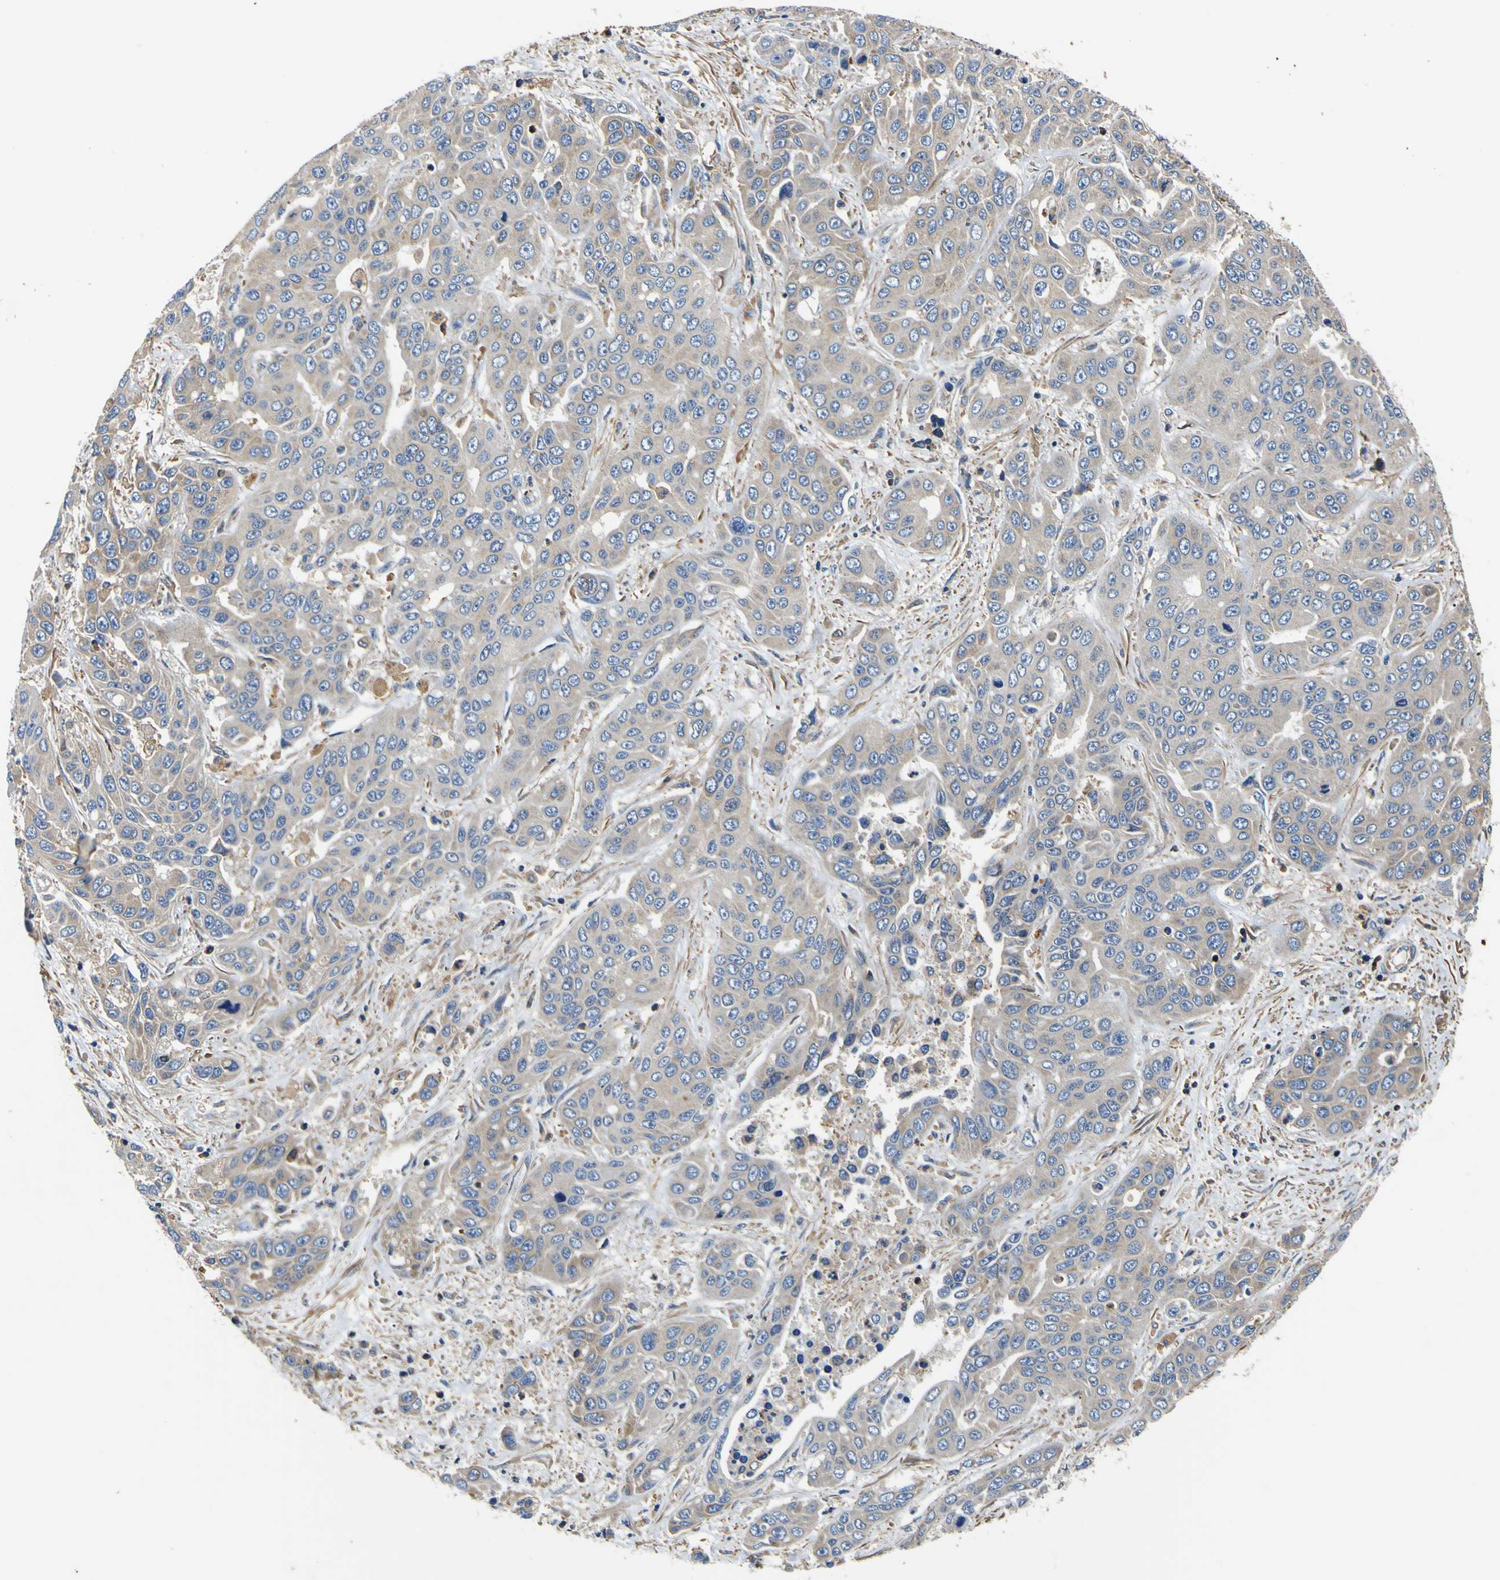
{"staining": {"intensity": "weak", "quantity": ">75%", "location": "cytoplasmic/membranous"}, "tissue": "liver cancer", "cell_type": "Tumor cells", "image_type": "cancer", "snomed": [{"axis": "morphology", "description": "Cholangiocarcinoma"}, {"axis": "topography", "description": "Liver"}], "caption": "Tumor cells reveal weak cytoplasmic/membranous staining in approximately >75% of cells in liver cancer (cholangiocarcinoma).", "gene": "CNR2", "patient": {"sex": "female", "age": 52}}